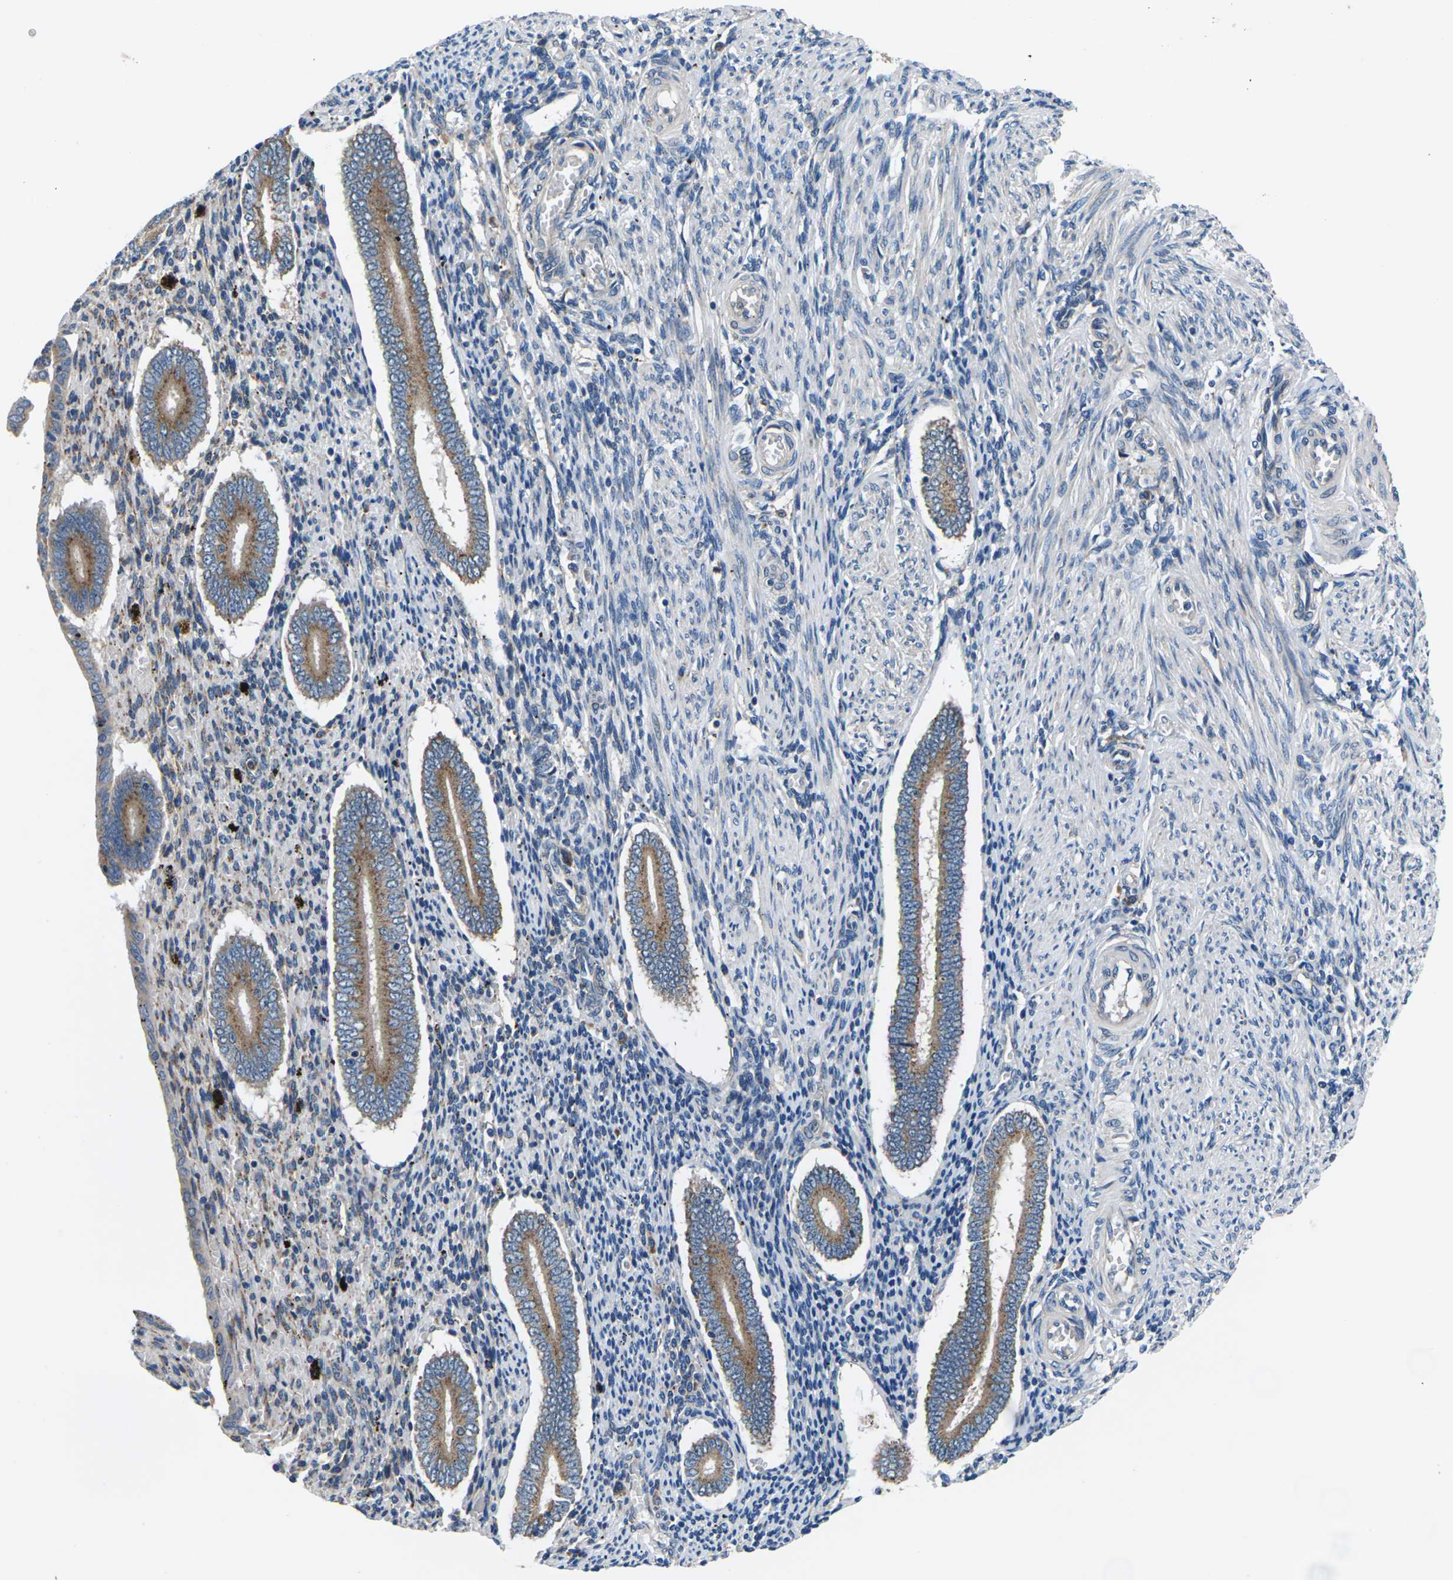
{"staining": {"intensity": "moderate", "quantity": "25%-75%", "location": "cytoplasmic/membranous"}, "tissue": "endometrium", "cell_type": "Cells in endometrial stroma", "image_type": "normal", "snomed": [{"axis": "morphology", "description": "Normal tissue, NOS"}, {"axis": "topography", "description": "Endometrium"}], "caption": "High-magnification brightfield microscopy of unremarkable endometrium stained with DAB (brown) and counterstained with hematoxylin (blue). cells in endometrial stroma exhibit moderate cytoplasmic/membranous expression is identified in about25%-75% of cells. Immunohistochemistry (ihc) stains the protein in brown and the nuclei are stained blue.", "gene": "GABRP", "patient": {"sex": "female", "age": 42}}